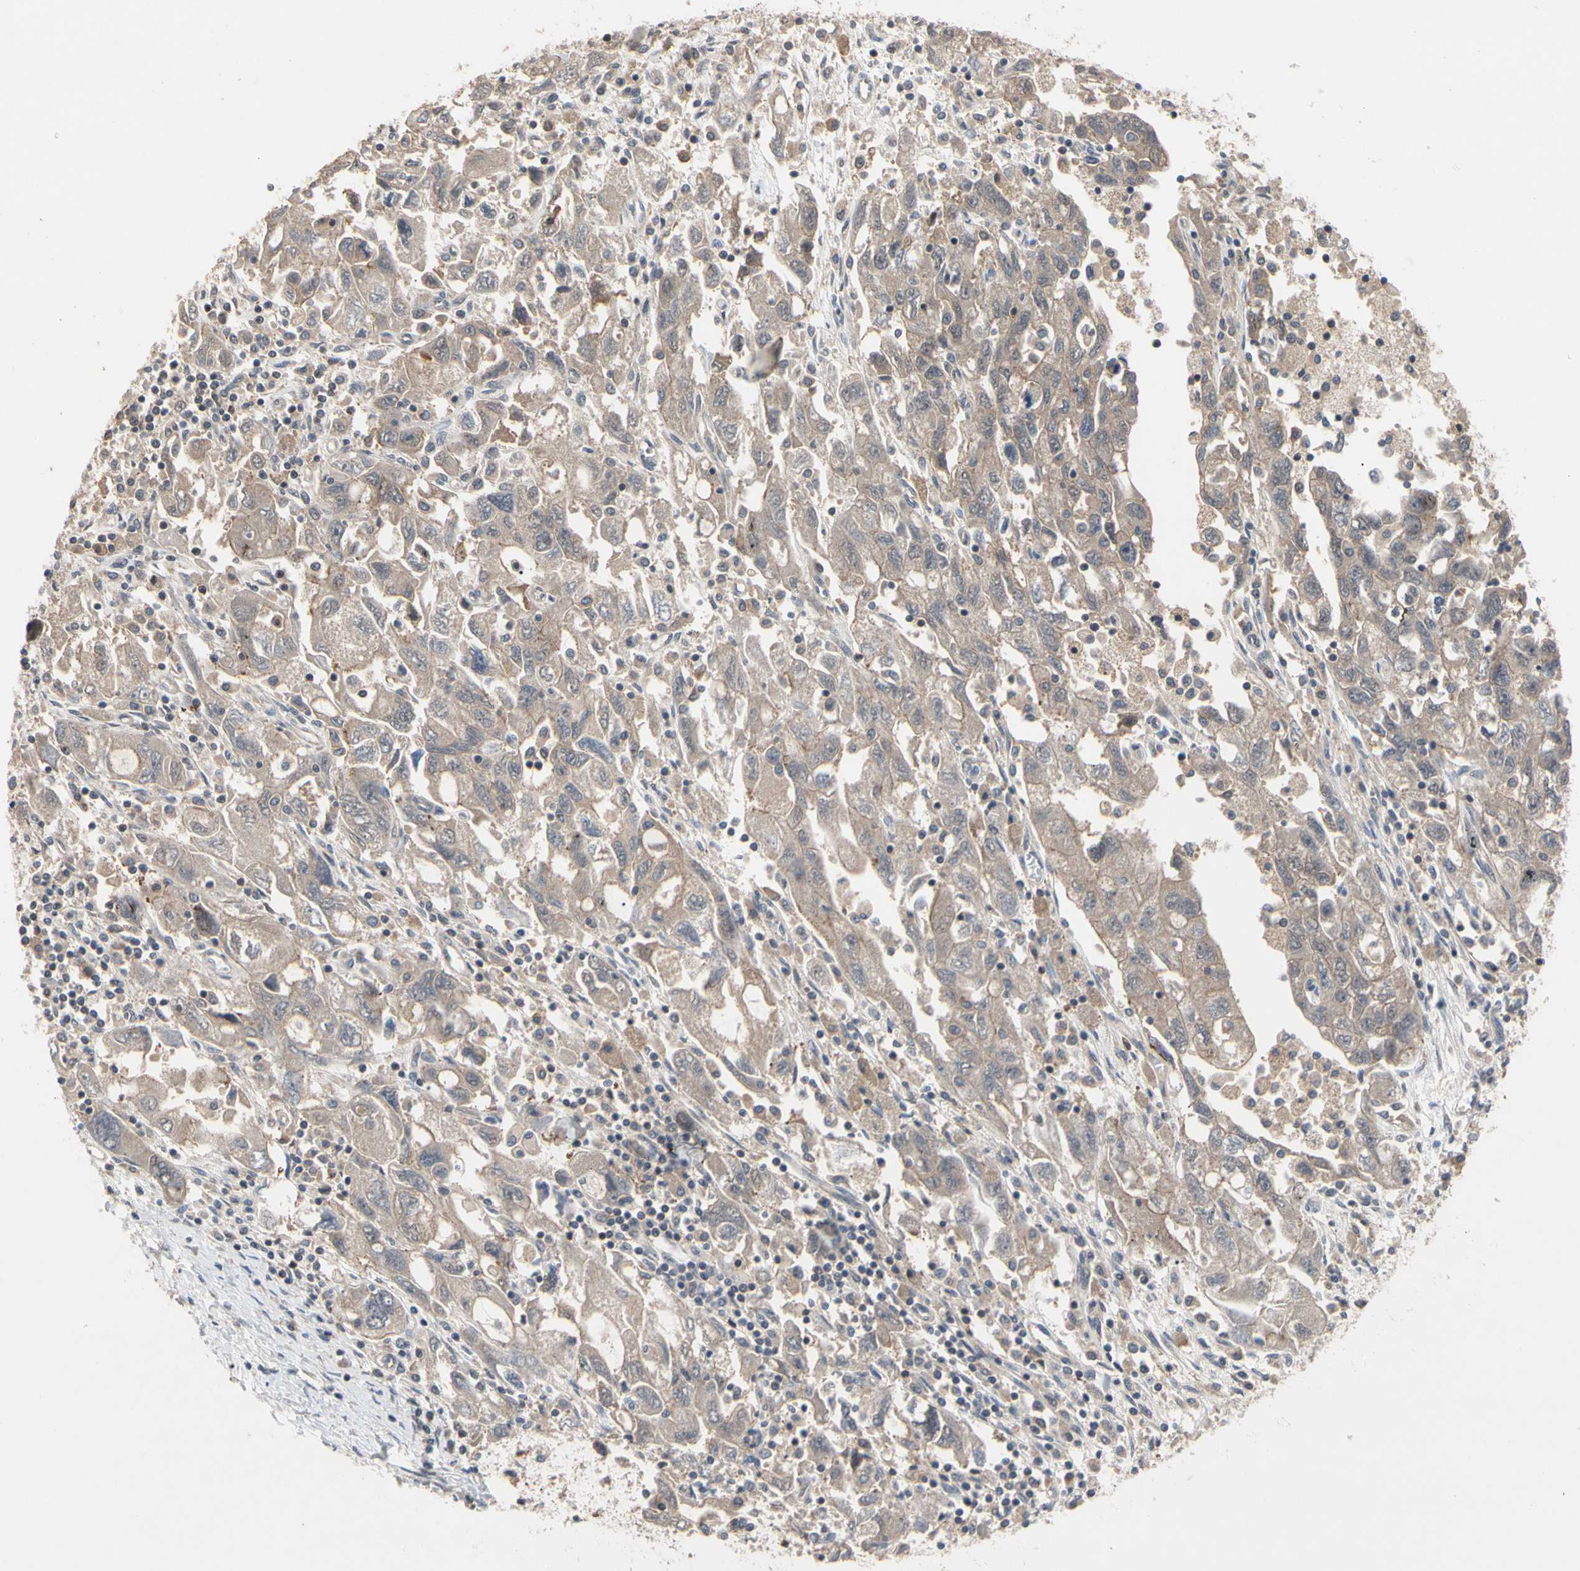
{"staining": {"intensity": "moderate", "quantity": ">75%", "location": "cytoplasmic/membranous"}, "tissue": "ovarian cancer", "cell_type": "Tumor cells", "image_type": "cancer", "snomed": [{"axis": "morphology", "description": "Carcinoma, NOS"}, {"axis": "morphology", "description": "Cystadenocarcinoma, serous, NOS"}, {"axis": "topography", "description": "Ovary"}], "caption": "Moderate cytoplasmic/membranous expression for a protein is identified in about >75% of tumor cells of serous cystadenocarcinoma (ovarian) using immunohistochemistry.", "gene": "DPP8", "patient": {"sex": "female", "age": 69}}